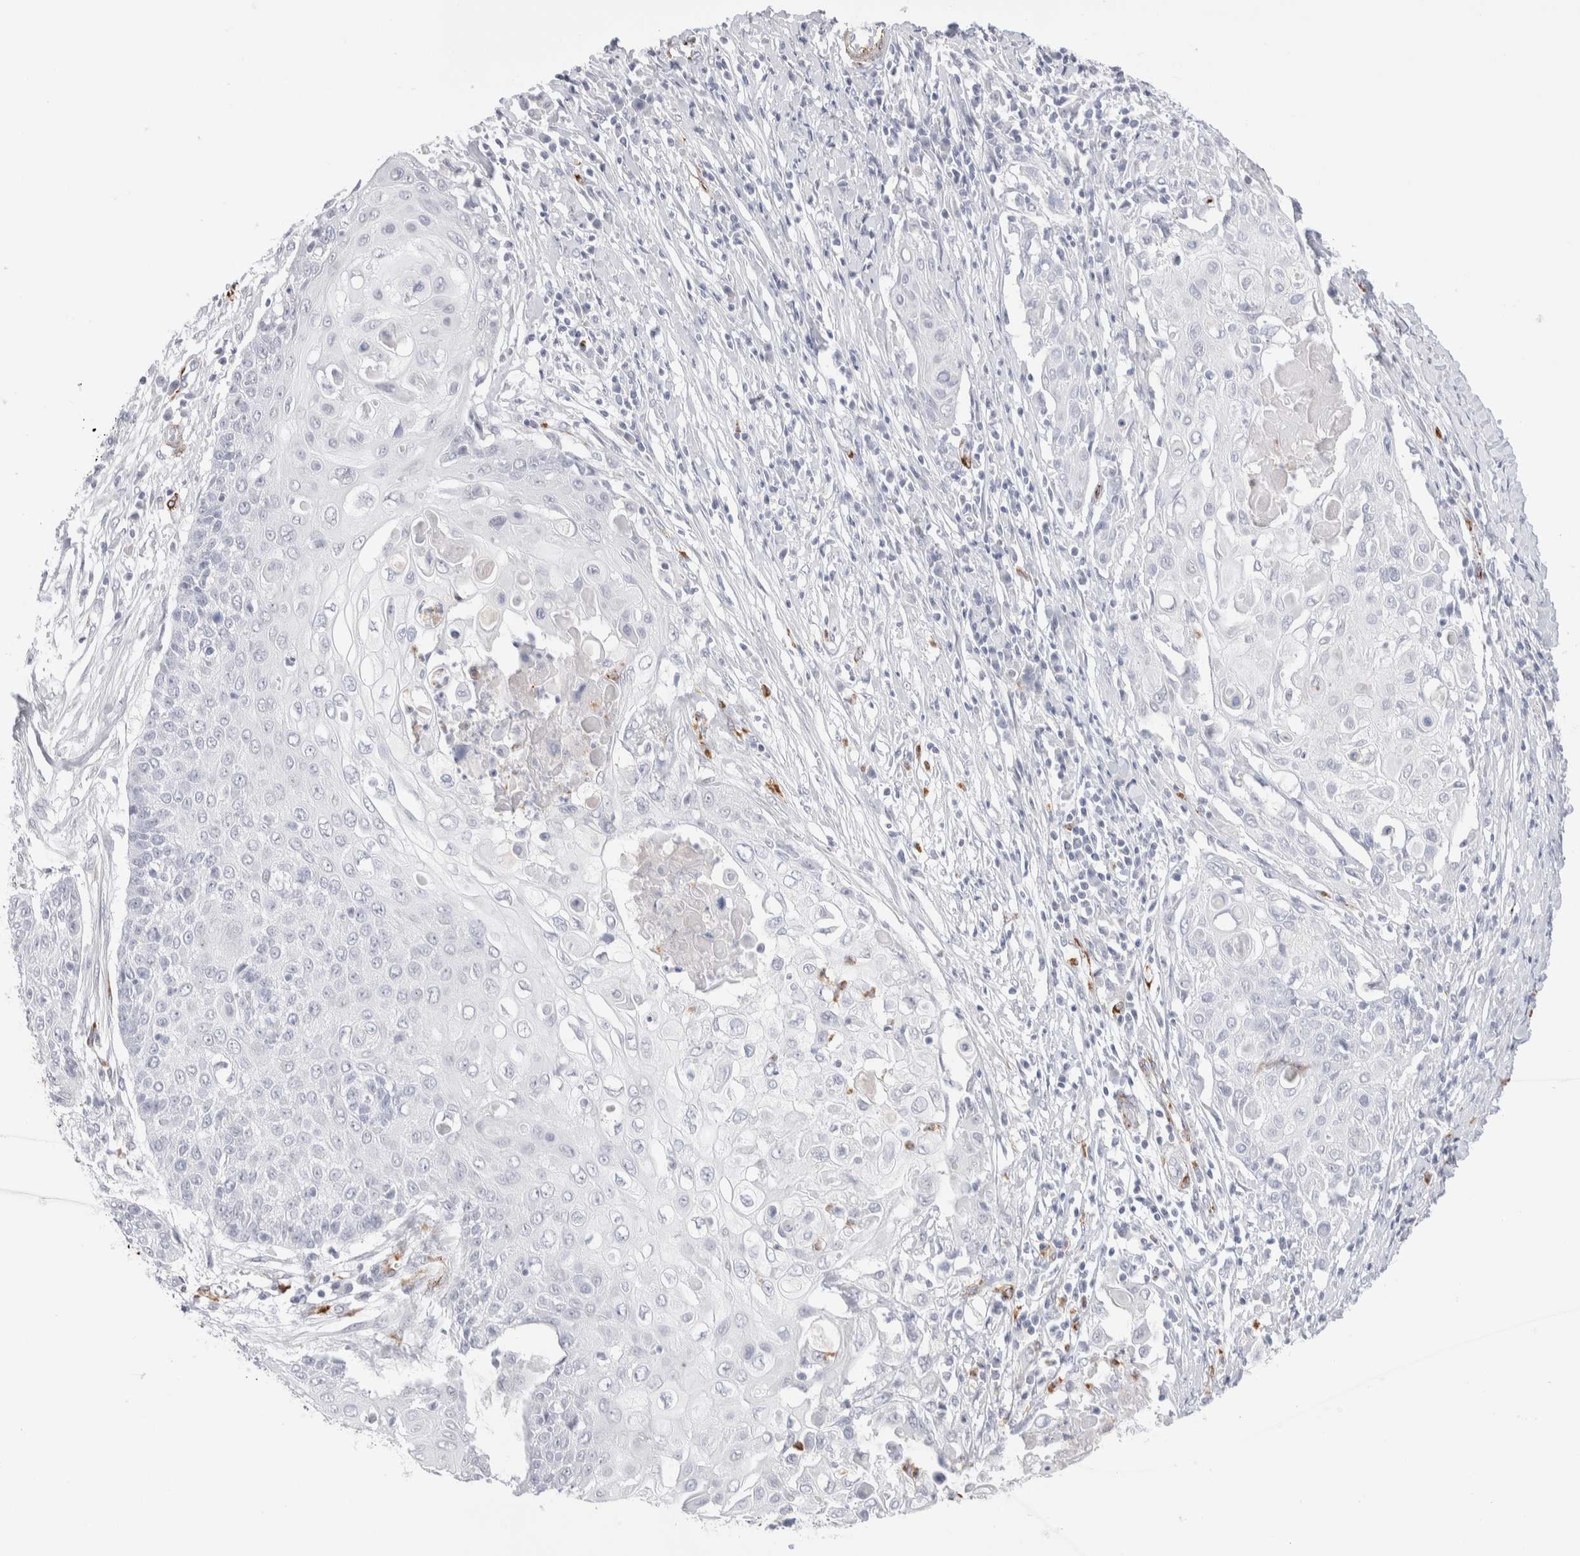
{"staining": {"intensity": "negative", "quantity": "none", "location": "none"}, "tissue": "cervical cancer", "cell_type": "Tumor cells", "image_type": "cancer", "snomed": [{"axis": "morphology", "description": "Squamous cell carcinoma, NOS"}, {"axis": "topography", "description": "Cervix"}], "caption": "Squamous cell carcinoma (cervical) was stained to show a protein in brown. There is no significant expression in tumor cells. (DAB (3,3'-diaminobenzidine) immunohistochemistry (IHC) with hematoxylin counter stain).", "gene": "SEPTIN4", "patient": {"sex": "female", "age": 39}}